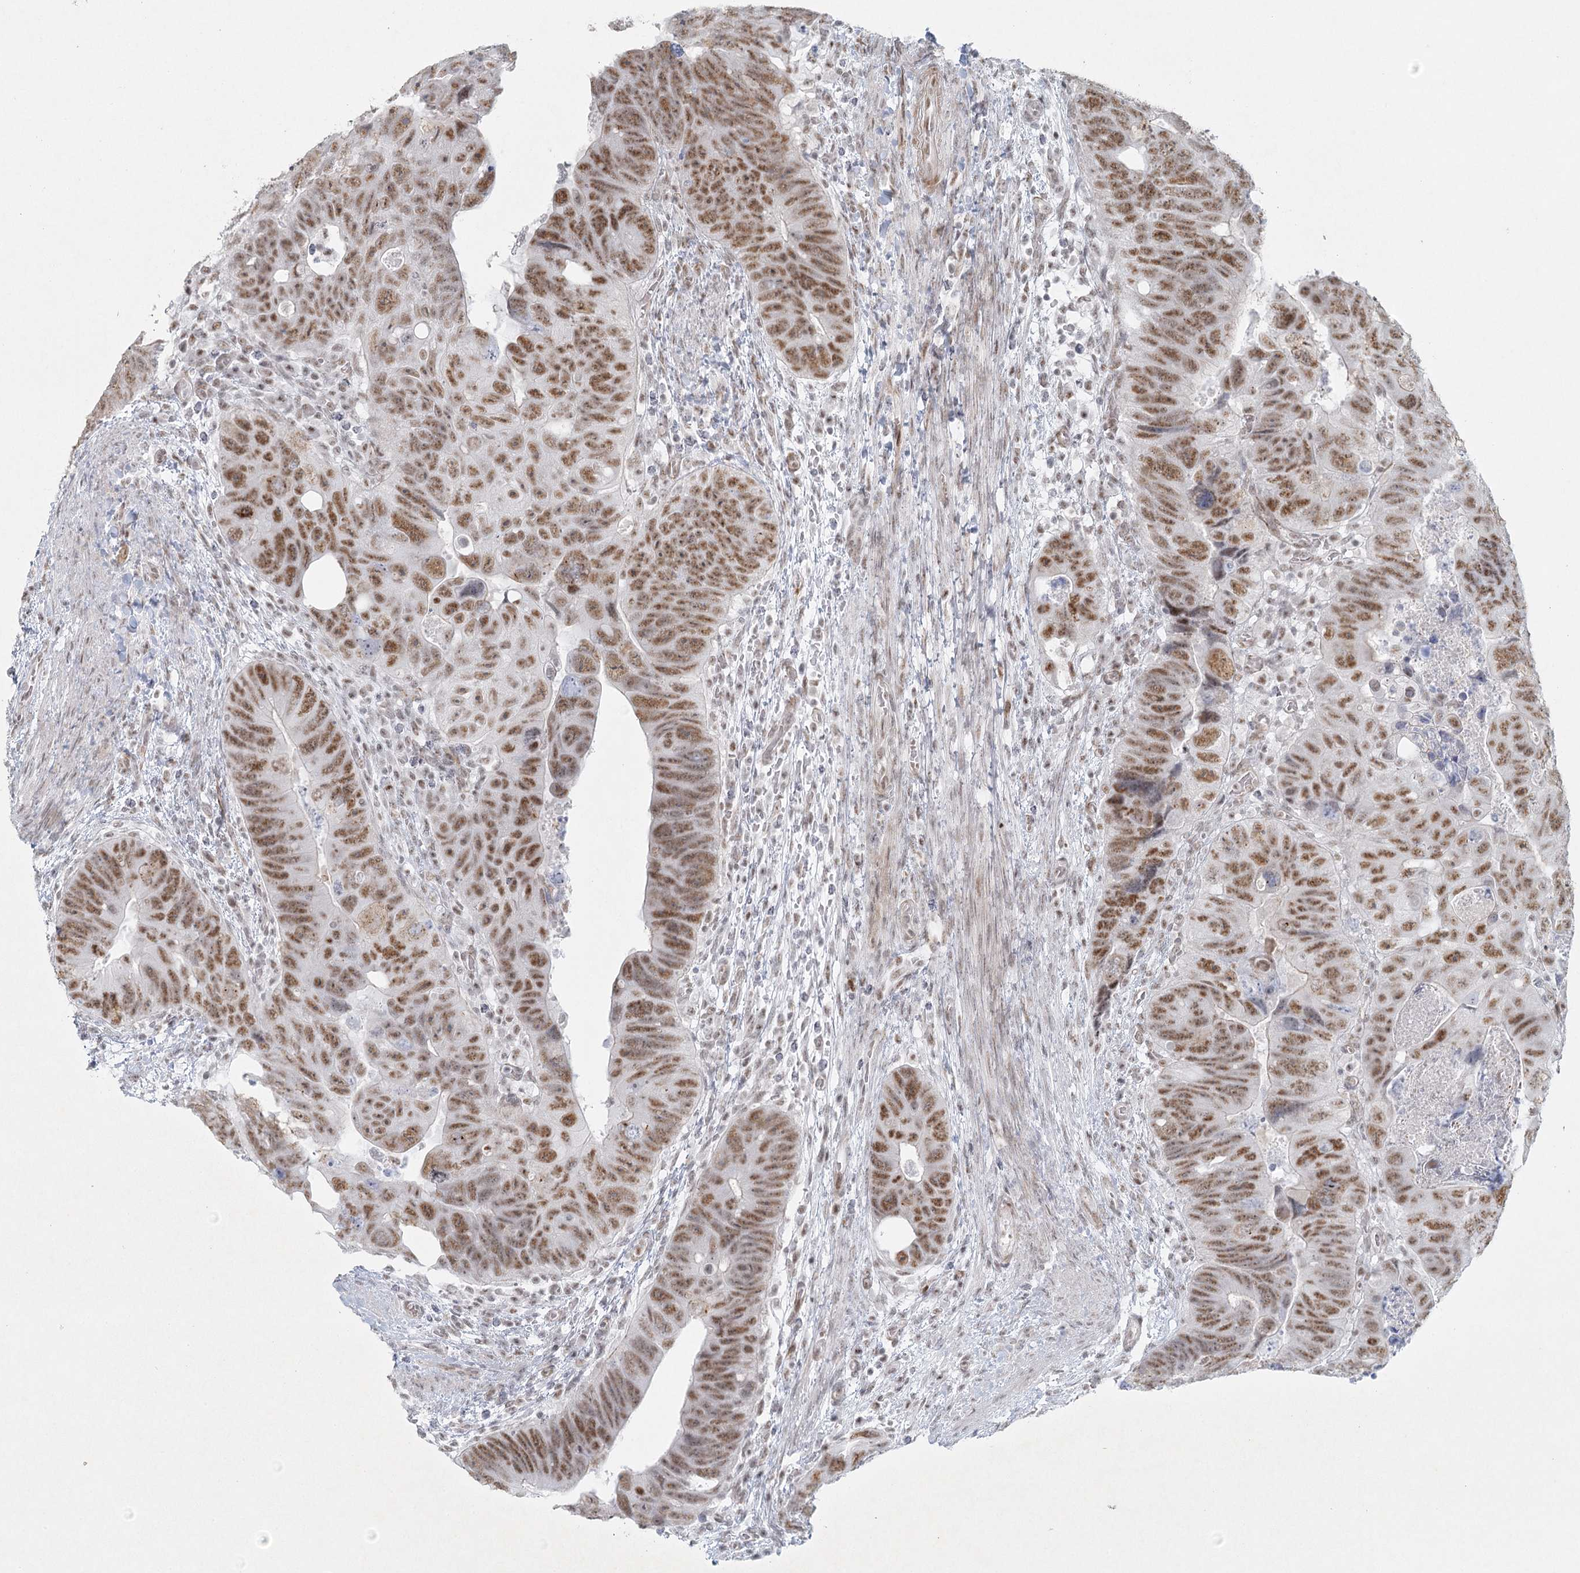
{"staining": {"intensity": "strong", "quantity": ">75%", "location": "nuclear"}, "tissue": "colorectal cancer", "cell_type": "Tumor cells", "image_type": "cancer", "snomed": [{"axis": "morphology", "description": "Adenocarcinoma, NOS"}, {"axis": "topography", "description": "Rectum"}], "caption": "IHC (DAB (3,3'-diaminobenzidine)) staining of human colorectal cancer (adenocarcinoma) shows strong nuclear protein positivity in approximately >75% of tumor cells.", "gene": "U2SURP", "patient": {"sex": "male", "age": 59}}